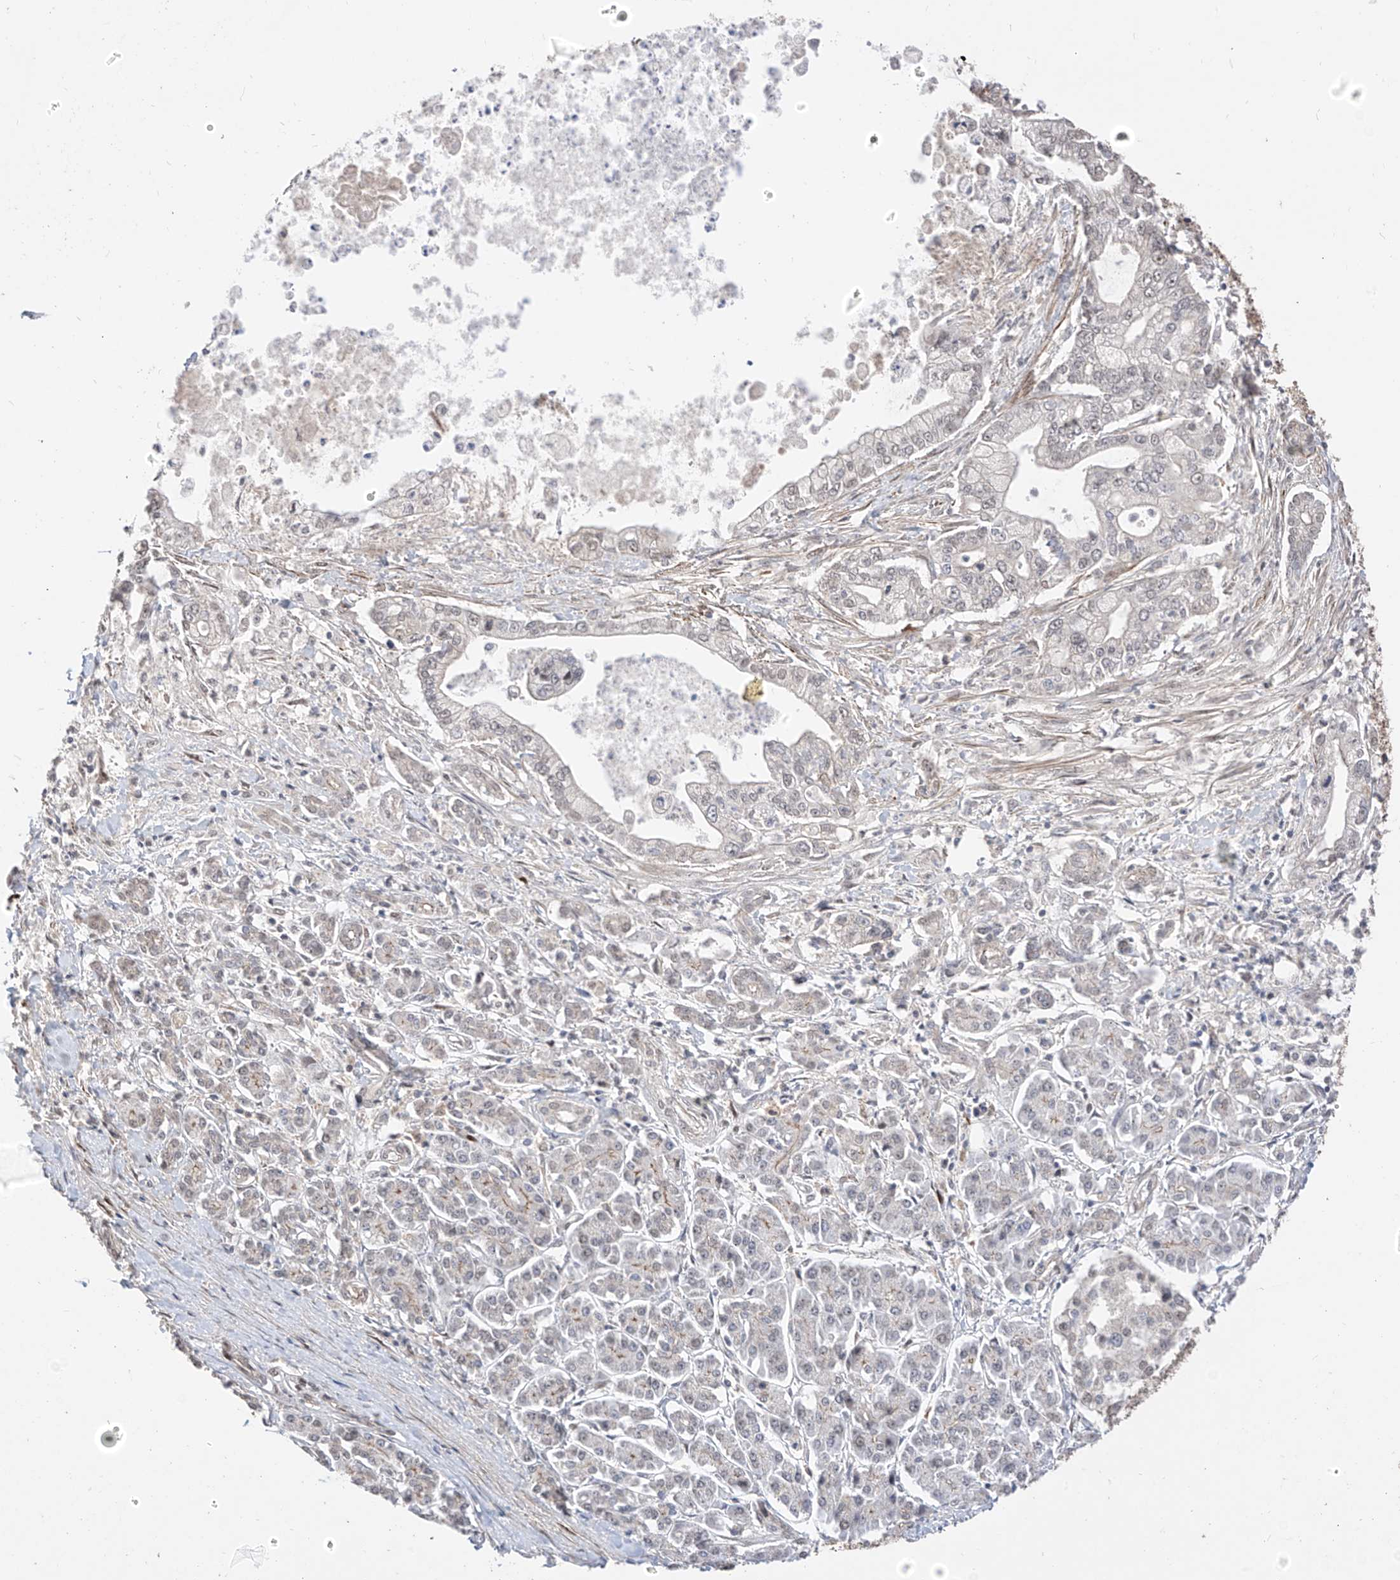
{"staining": {"intensity": "negative", "quantity": "none", "location": "none"}, "tissue": "pancreatic cancer", "cell_type": "Tumor cells", "image_type": "cancer", "snomed": [{"axis": "morphology", "description": "Adenocarcinoma, NOS"}, {"axis": "topography", "description": "Pancreas"}], "caption": "High magnification brightfield microscopy of pancreatic cancer stained with DAB (3,3'-diaminobenzidine) (brown) and counterstained with hematoxylin (blue): tumor cells show no significant staining.", "gene": "LATS1", "patient": {"sex": "male", "age": 69}}